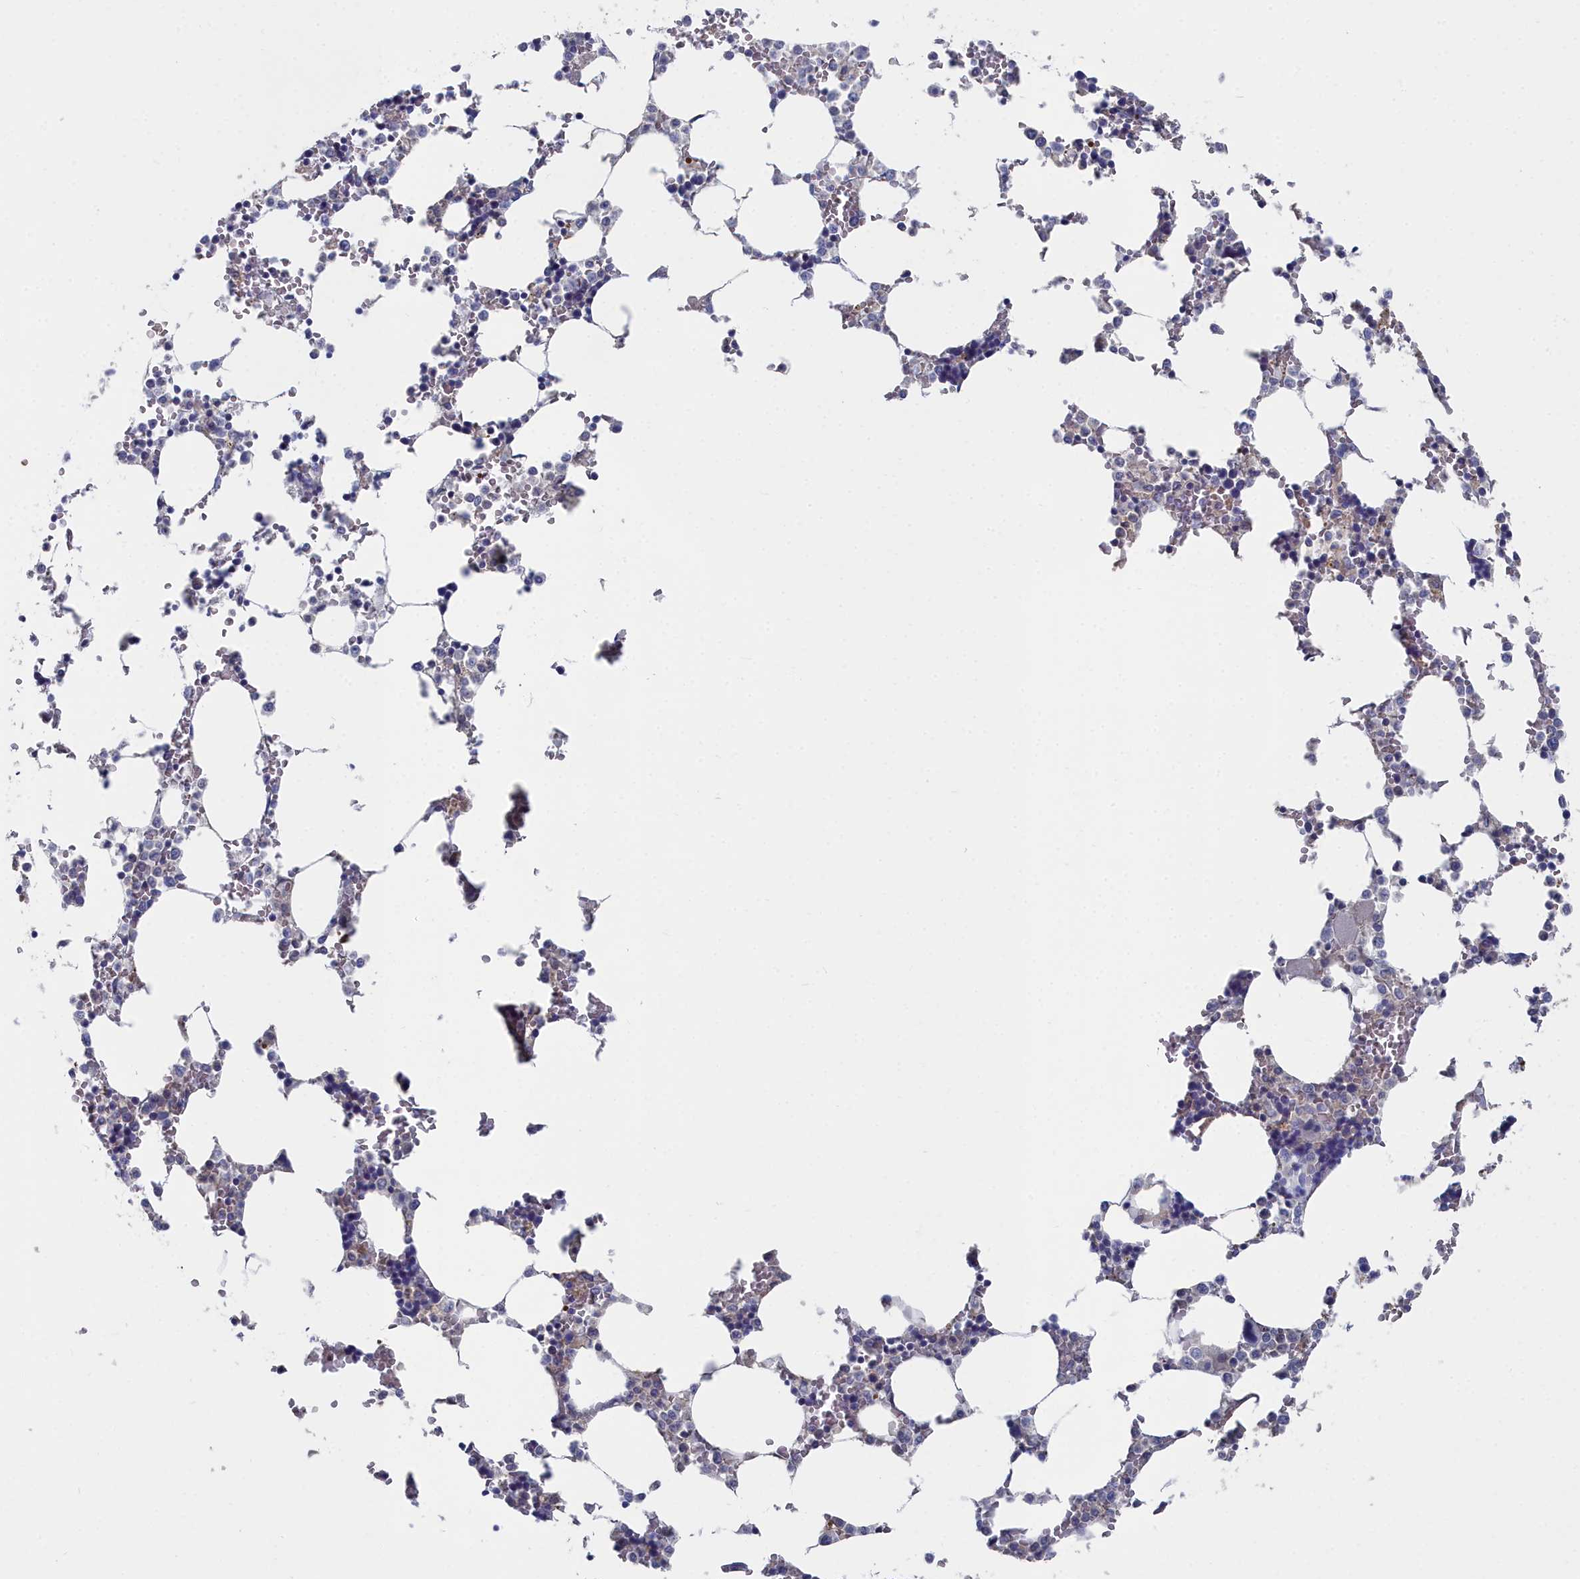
{"staining": {"intensity": "weak", "quantity": "<25%", "location": "cytoplasmic/membranous"}, "tissue": "bone marrow", "cell_type": "Hematopoietic cells", "image_type": "normal", "snomed": [{"axis": "morphology", "description": "Normal tissue, NOS"}, {"axis": "topography", "description": "Bone marrow"}], "caption": "Immunohistochemistry (IHC) micrograph of benign bone marrow: bone marrow stained with DAB displays no significant protein positivity in hematopoietic cells. (Brightfield microscopy of DAB (3,3'-diaminobenzidine) immunohistochemistry (IHC) at high magnification).", "gene": "CCDC149", "patient": {"sex": "male", "age": 64}}